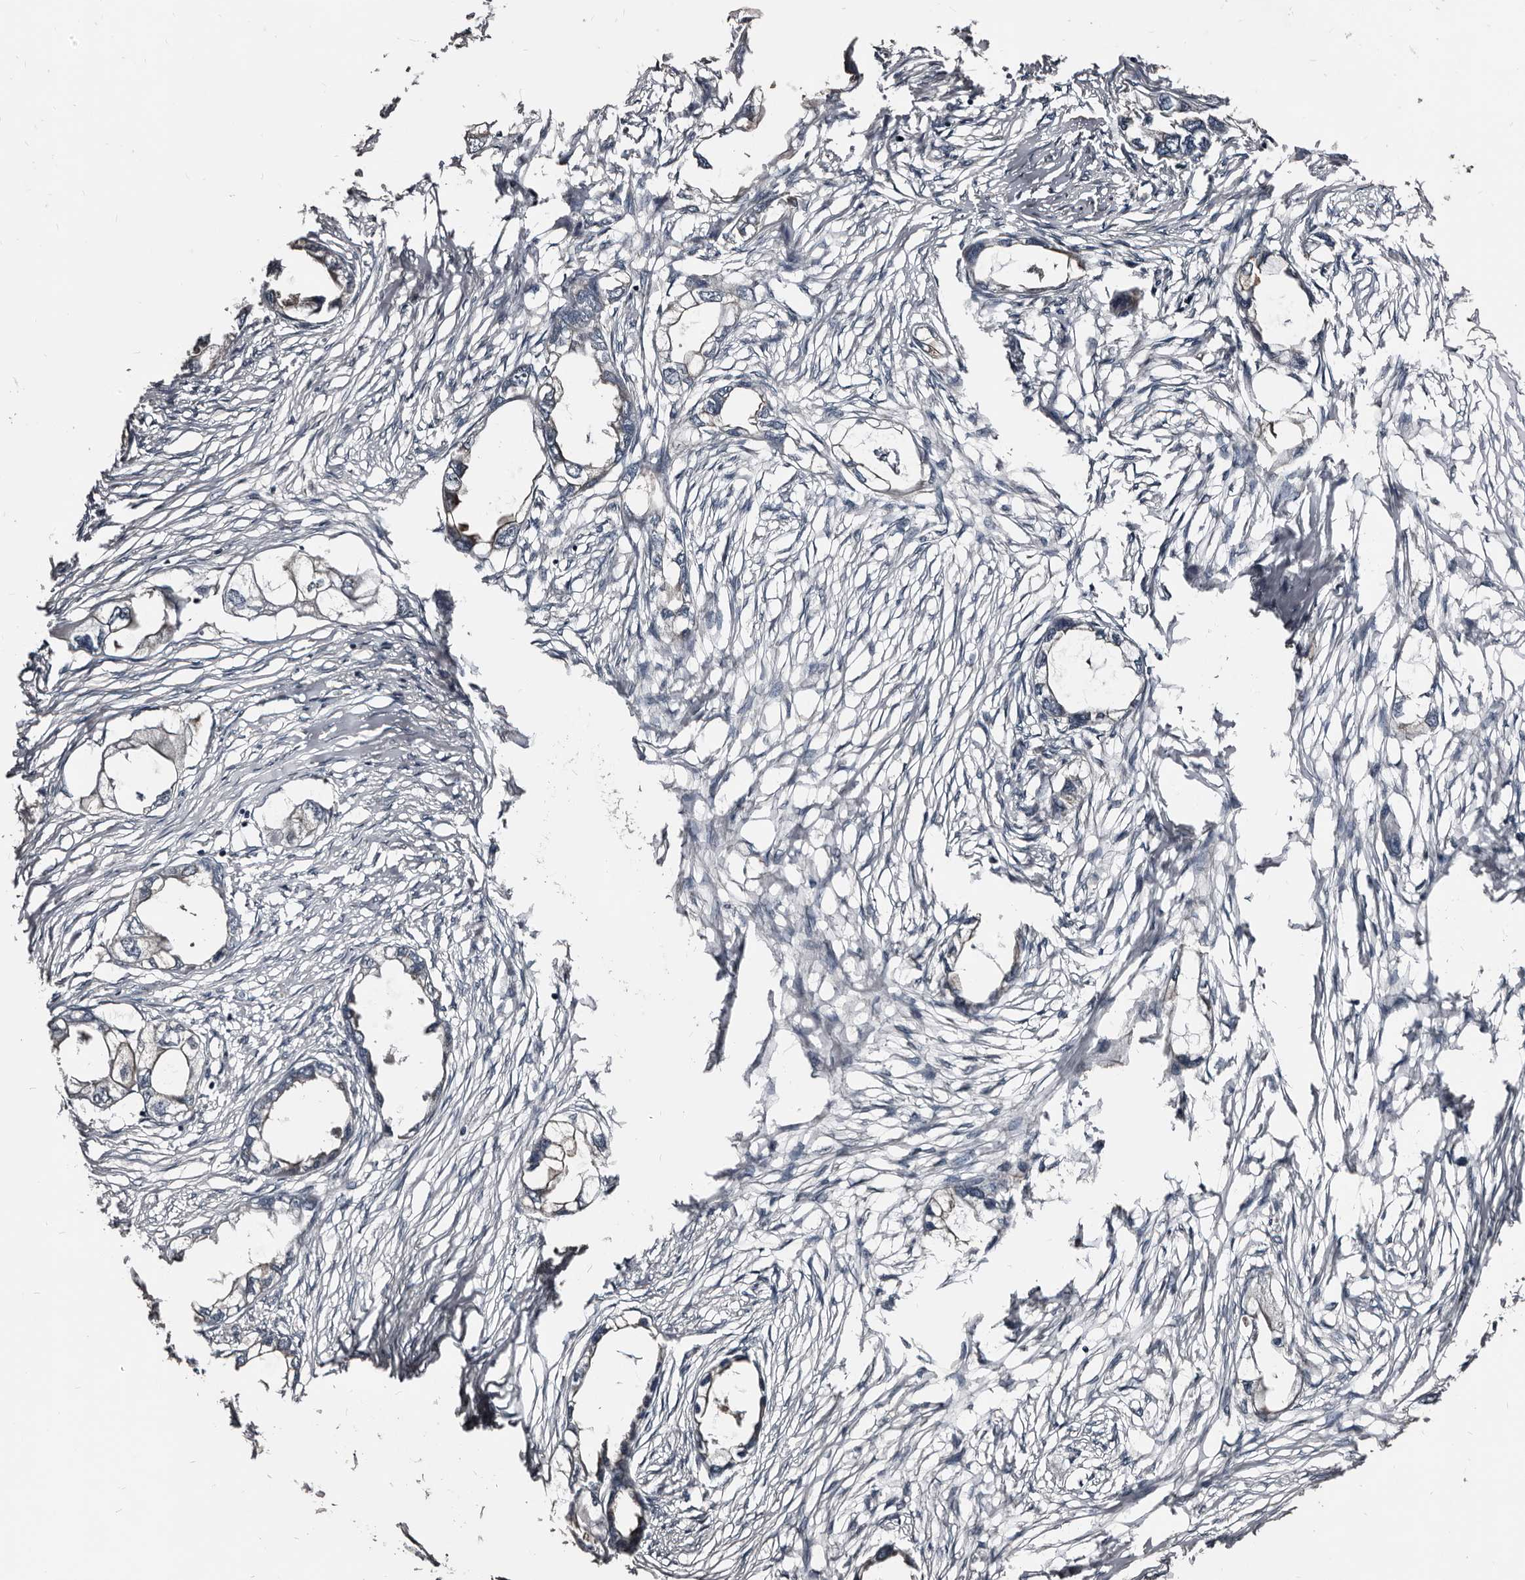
{"staining": {"intensity": "weak", "quantity": "<25%", "location": "cytoplasmic/membranous"}, "tissue": "endometrial cancer", "cell_type": "Tumor cells", "image_type": "cancer", "snomed": [{"axis": "morphology", "description": "Adenocarcinoma, NOS"}, {"axis": "morphology", "description": "Adenocarcinoma, metastatic, NOS"}, {"axis": "topography", "description": "Adipose tissue"}, {"axis": "topography", "description": "Endometrium"}], "caption": "Endometrial adenocarcinoma was stained to show a protein in brown. There is no significant positivity in tumor cells. (Stains: DAB IHC with hematoxylin counter stain, Microscopy: brightfield microscopy at high magnification).", "gene": "DHPS", "patient": {"sex": "female", "age": 67}}